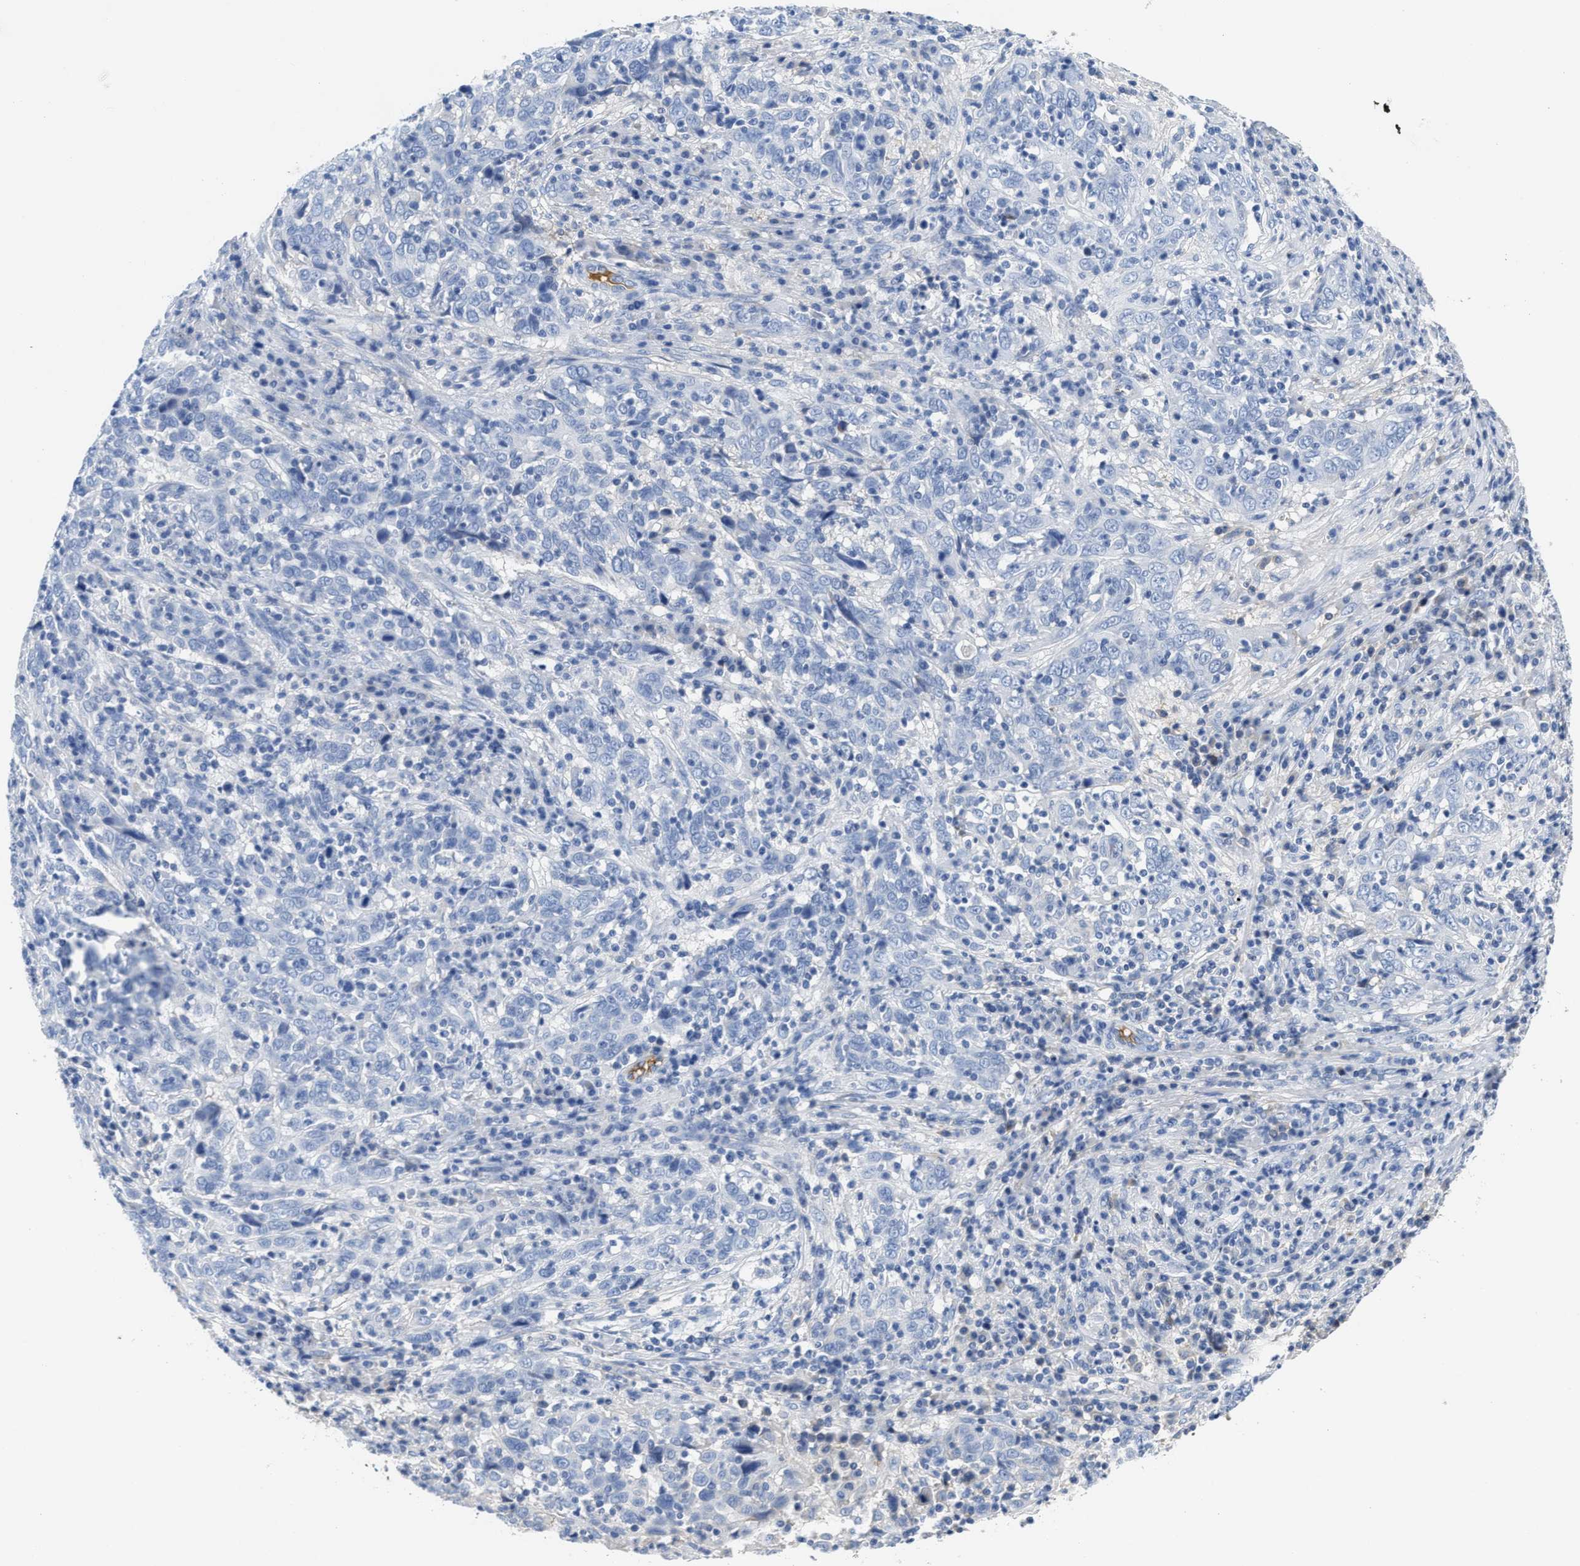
{"staining": {"intensity": "negative", "quantity": "none", "location": "none"}, "tissue": "cervical cancer", "cell_type": "Tumor cells", "image_type": "cancer", "snomed": [{"axis": "morphology", "description": "Squamous cell carcinoma, NOS"}, {"axis": "topography", "description": "Cervix"}], "caption": "The histopathology image exhibits no significant positivity in tumor cells of cervical cancer (squamous cell carcinoma).", "gene": "GC", "patient": {"sex": "female", "age": 46}}